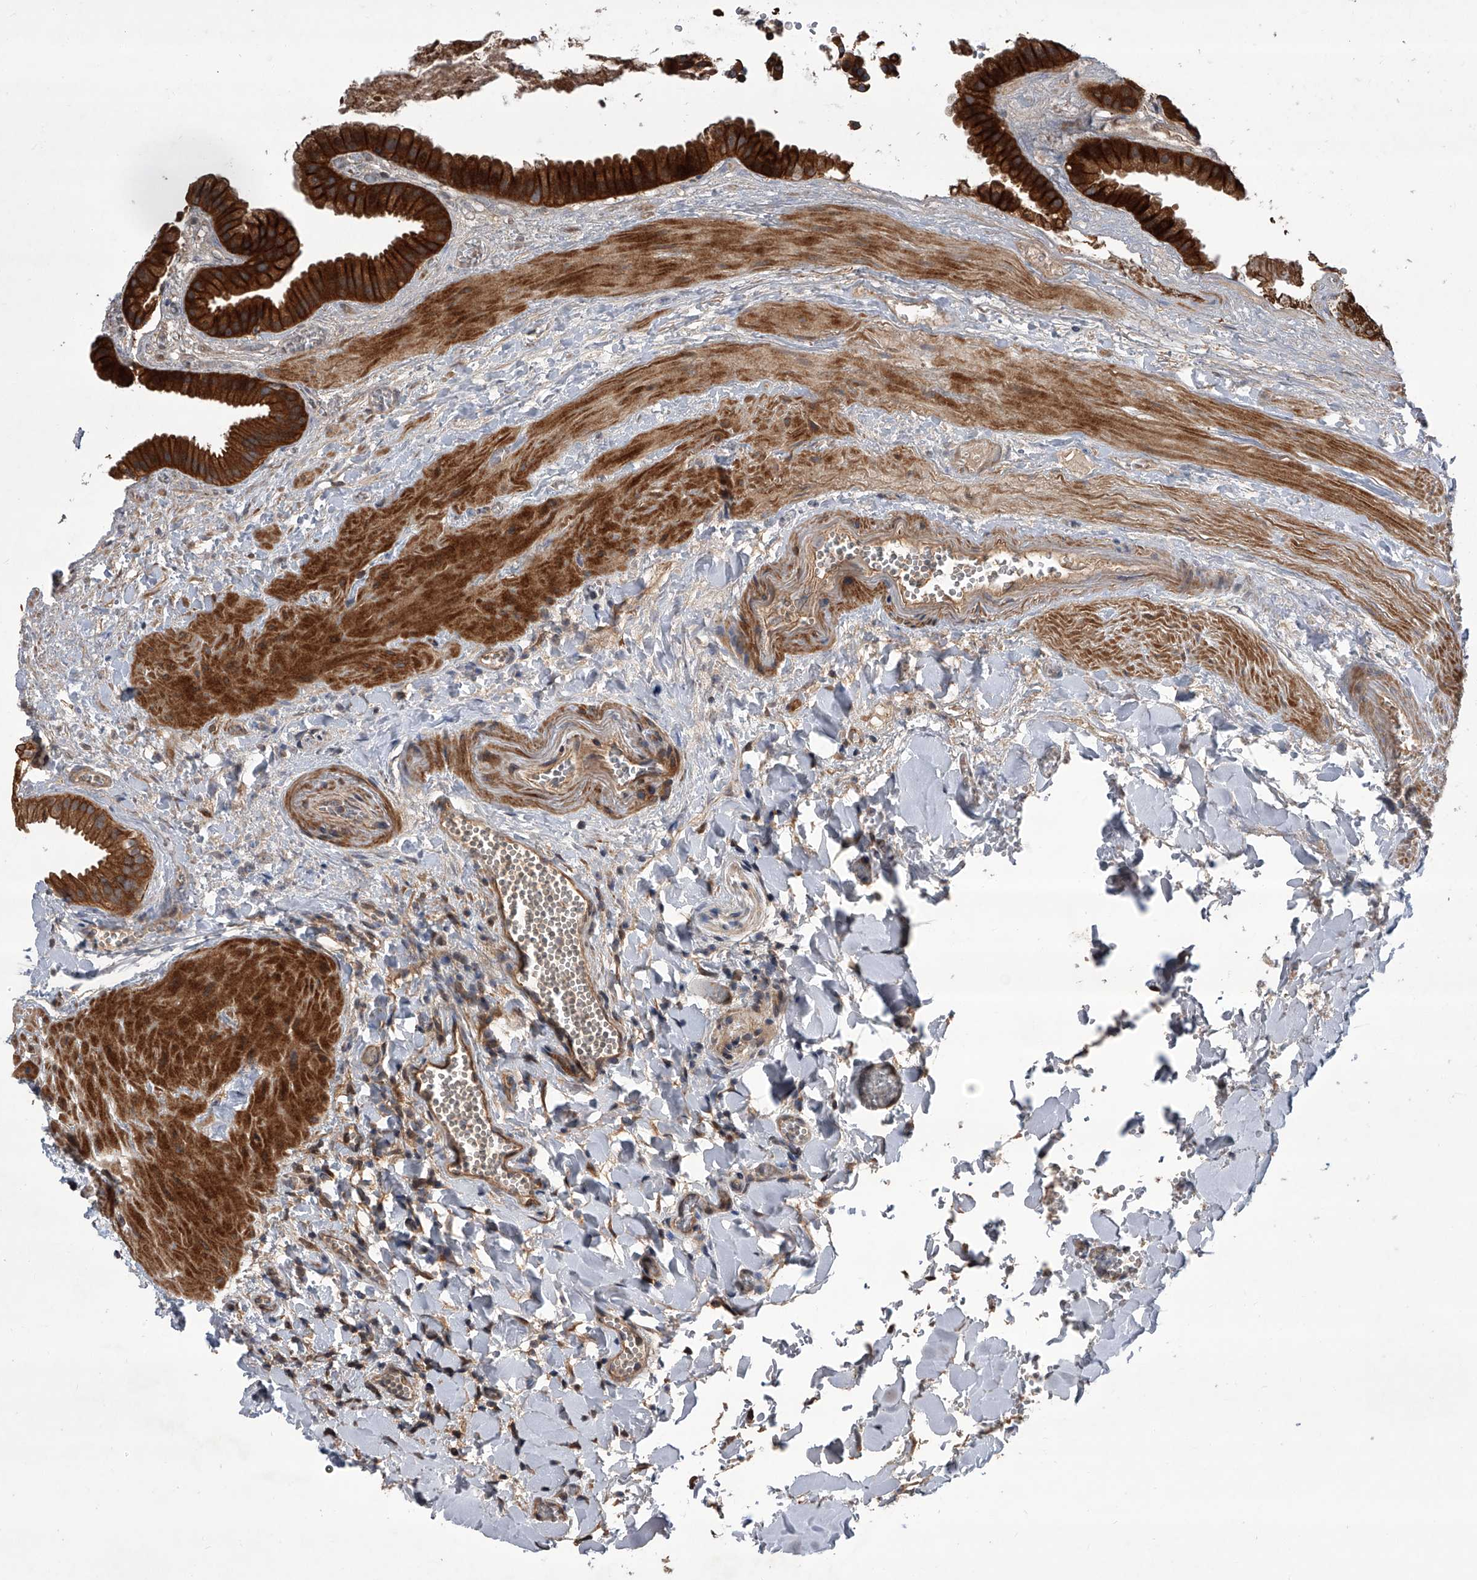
{"staining": {"intensity": "strong", "quantity": ">75%", "location": "cytoplasmic/membranous"}, "tissue": "gallbladder", "cell_type": "Glandular cells", "image_type": "normal", "snomed": [{"axis": "morphology", "description": "Normal tissue, NOS"}, {"axis": "topography", "description": "Gallbladder"}], "caption": "Brown immunohistochemical staining in unremarkable human gallbladder reveals strong cytoplasmic/membranous expression in approximately >75% of glandular cells. (IHC, brightfield microscopy, high magnification).", "gene": "USP47", "patient": {"sex": "male", "age": 55}}